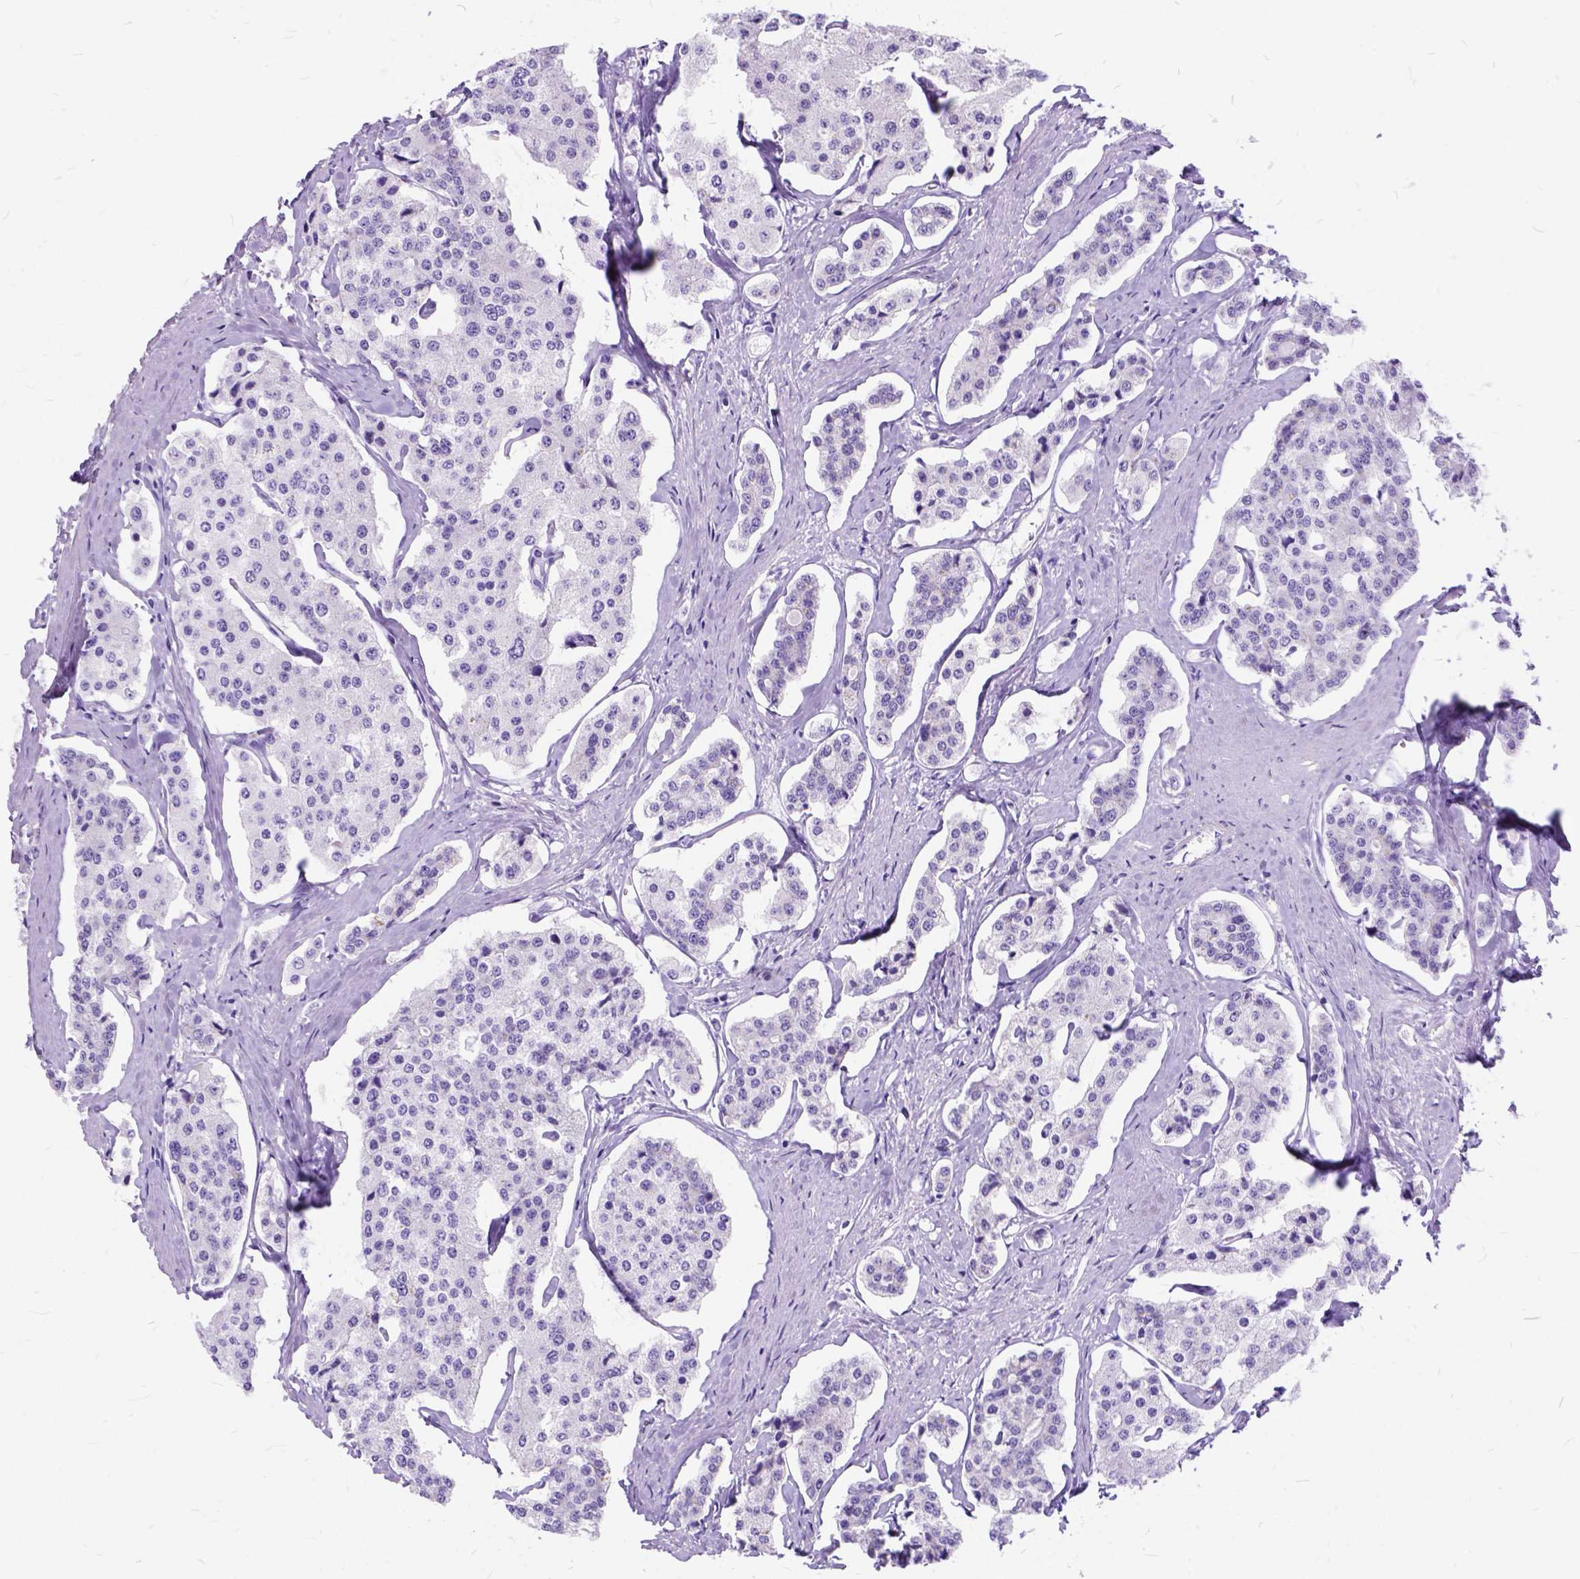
{"staining": {"intensity": "negative", "quantity": "none", "location": "none"}, "tissue": "carcinoid", "cell_type": "Tumor cells", "image_type": "cancer", "snomed": [{"axis": "morphology", "description": "Carcinoid, malignant, NOS"}, {"axis": "topography", "description": "Small intestine"}], "caption": "A high-resolution photomicrograph shows IHC staining of carcinoid, which displays no significant staining in tumor cells.", "gene": "C1QTNF3", "patient": {"sex": "female", "age": 65}}